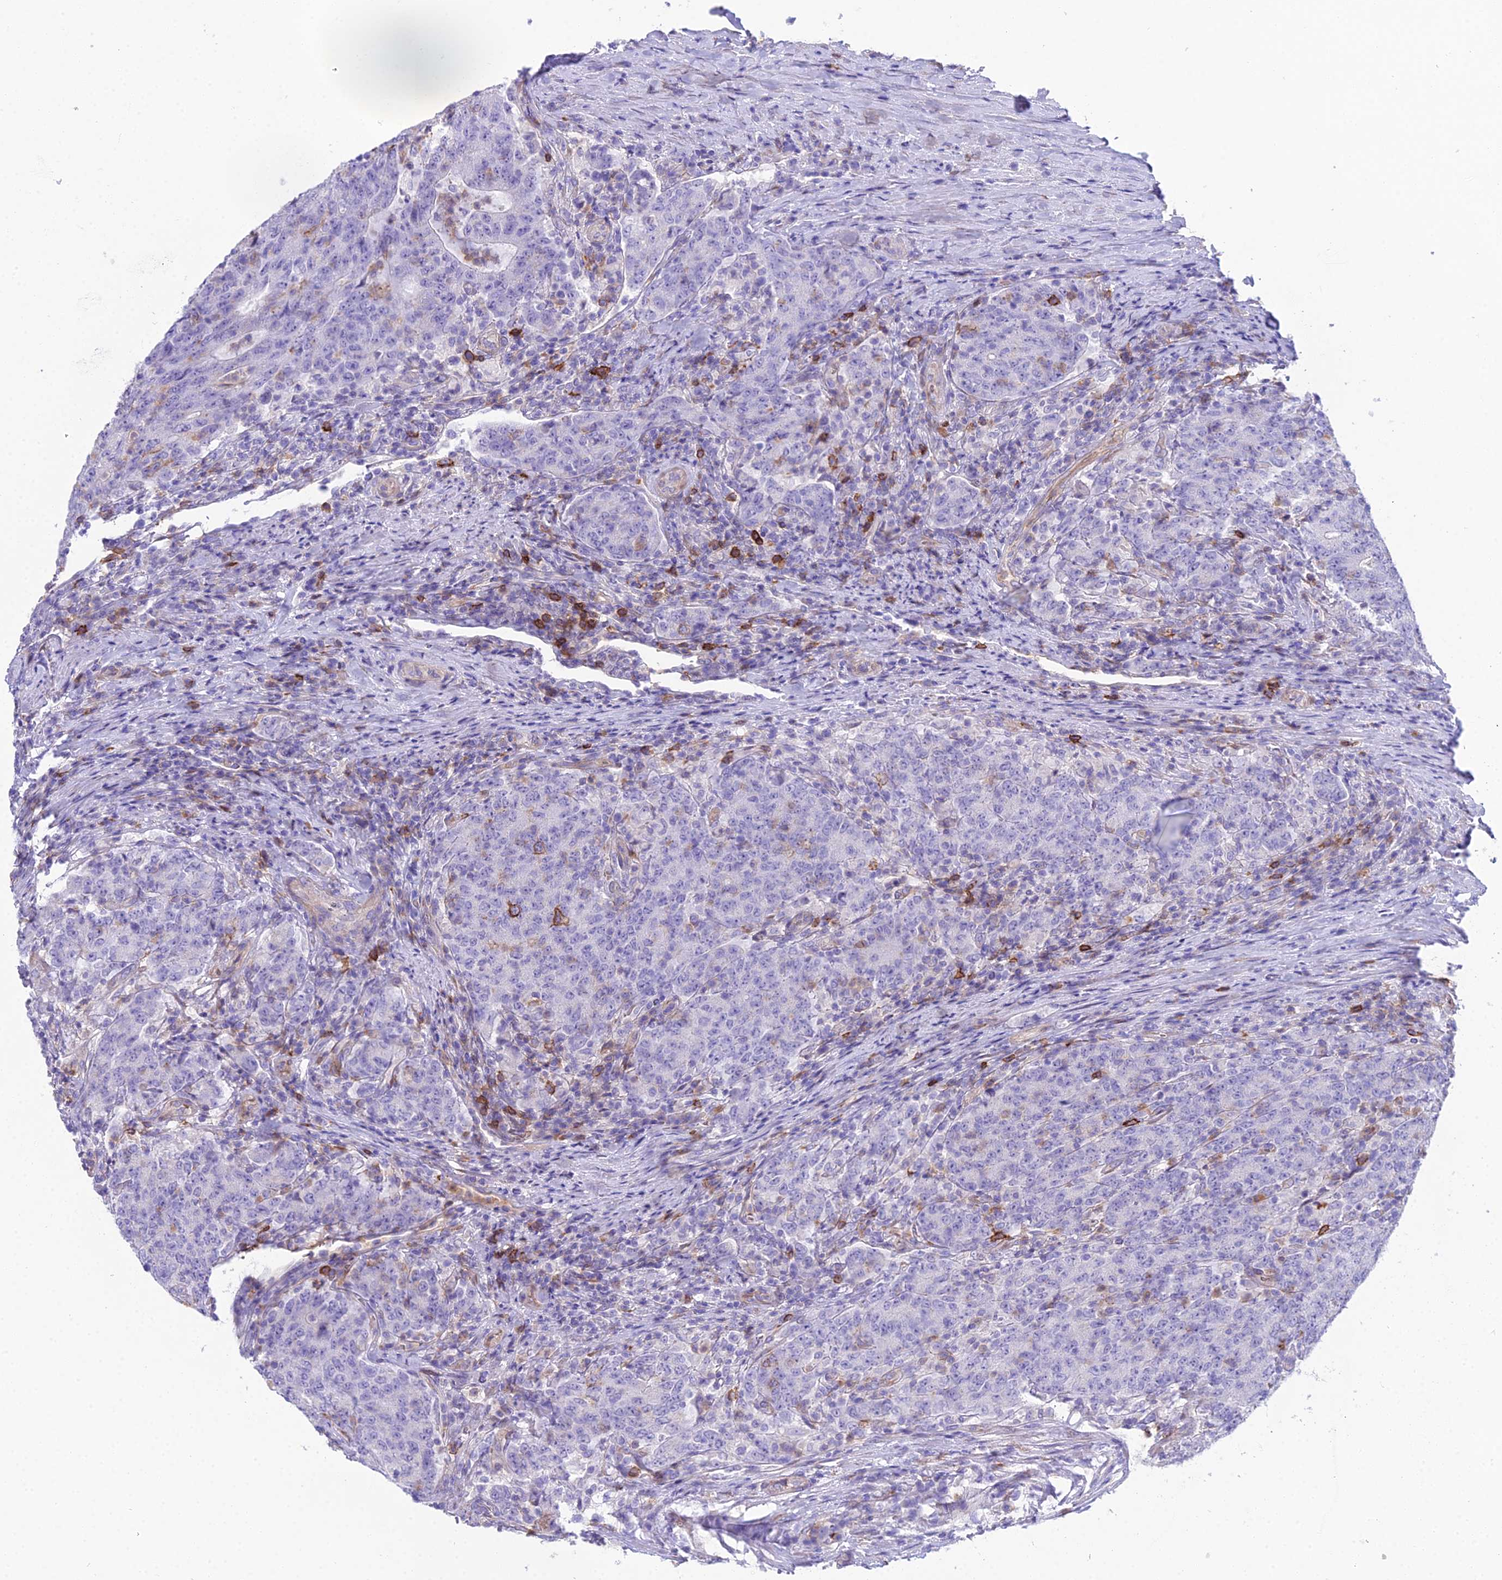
{"staining": {"intensity": "negative", "quantity": "none", "location": "none"}, "tissue": "colorectal cancer", "cell_type": "Tumor cells", "image_type": "cancer", "snomed": [{"axis": "morphology", "description": "Adenocarcinoma, NOS"}, {"axis": "topography", "description": "Colon"}], "caption": "Immunohistochemistry histopathology image of neoplastic tissue: human colorectal cancer stained with DAB shows no significant protein staining in tumor cells. (DAB (3,3'-diaminobenzidine) IHC visualized using brightfield microscopy, high magnification).", "gene": "OR1Q1", "patient": {"sex": "female", "age": 75}}